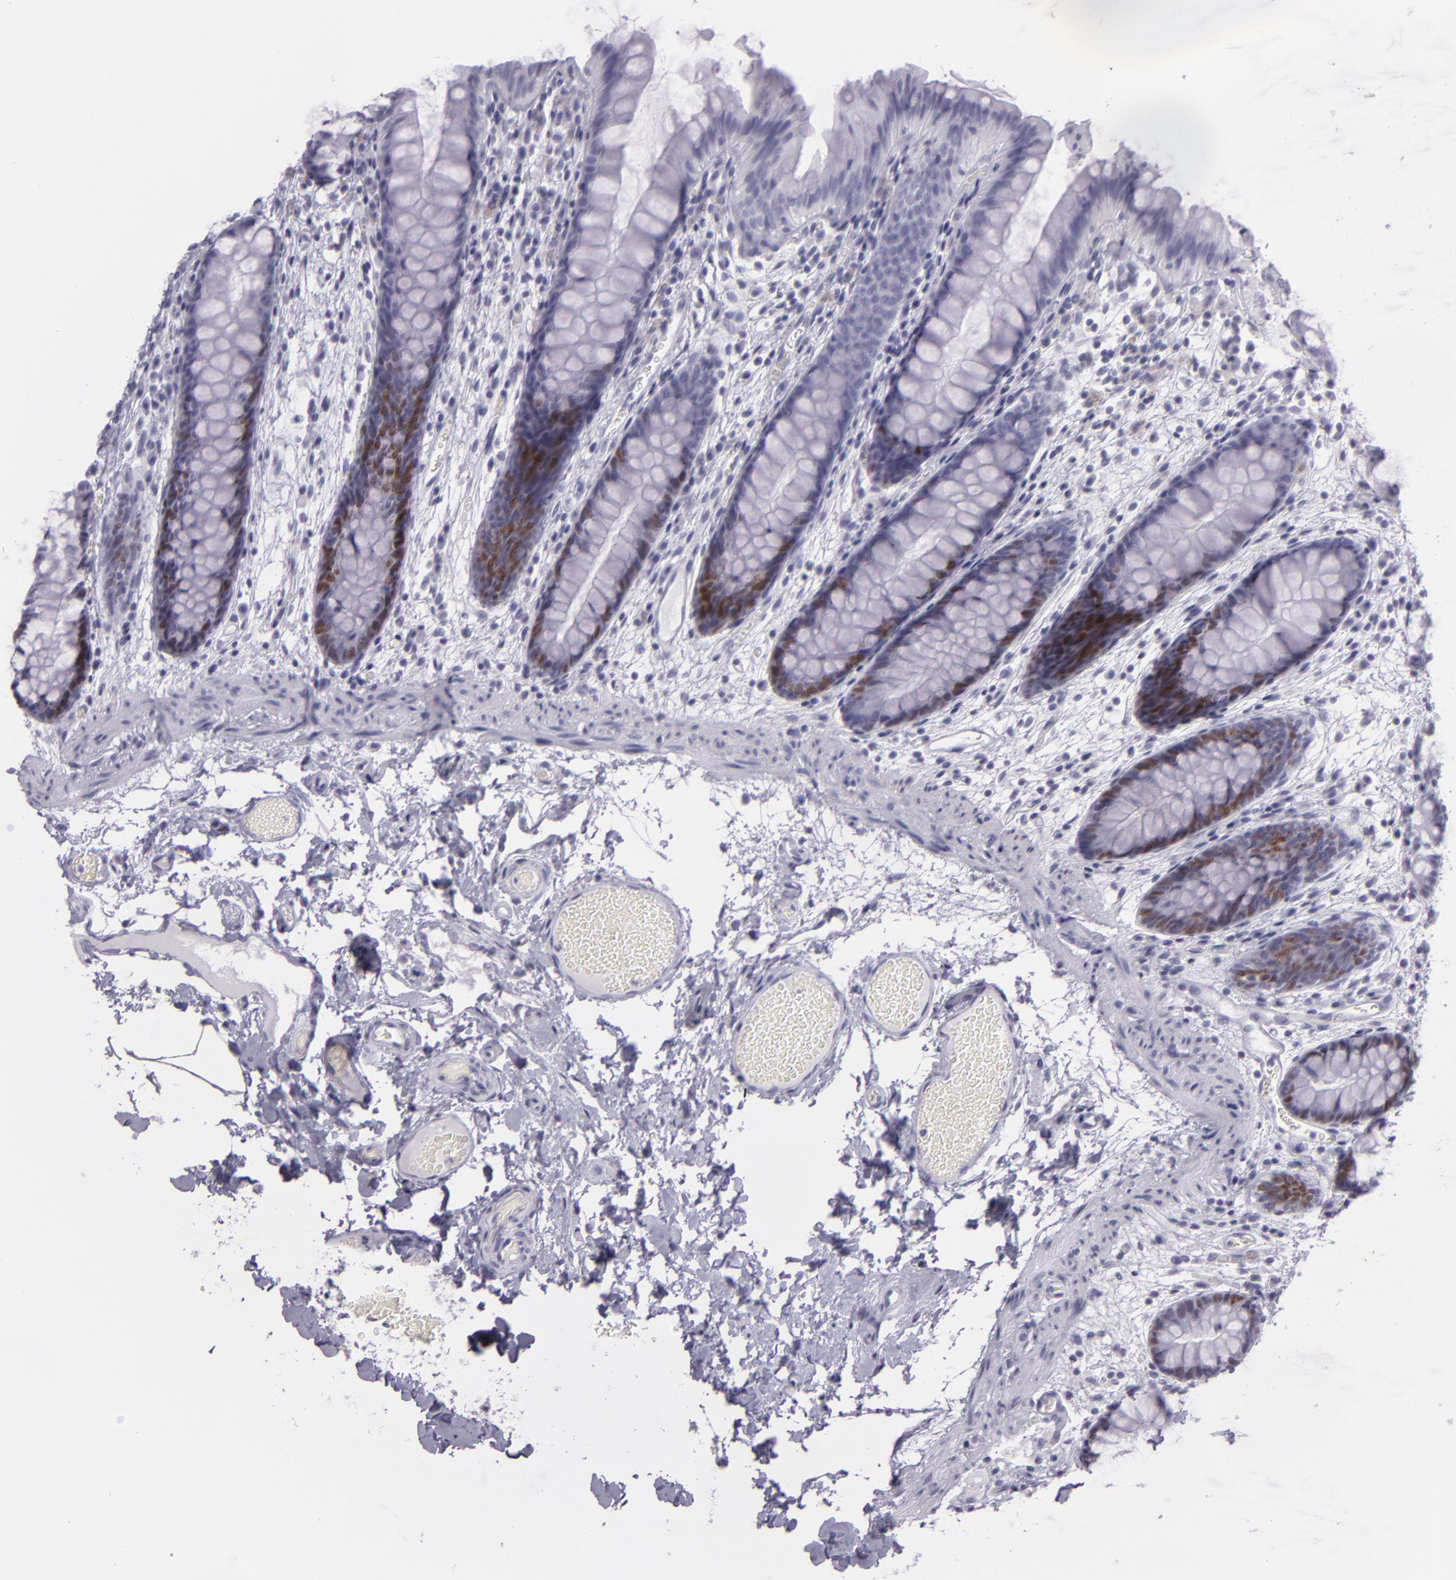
{"staining": {"intensity": "negative", "quantity": "none", "location": "none"}, "tissue": "colon", "cell_type": "Endothelial cells", "image_type": "normal", "snomed": [{"axis": "morphology", "description": "Normal tissue, NOS"}, {"axis": "topography", "description": "Smooth muscle"}, {"axis": "topography", "description": "Colon"}], "caption": "Endothelial cells are negative for brown protein staining in unremarkable colon. (Brightfield microscopy of DAB (3,3'-diaminobenzidine) immunohistochemistry at high magnification).", "gene": "MCM3", "patient": {"sex": "male", "age": 67}}